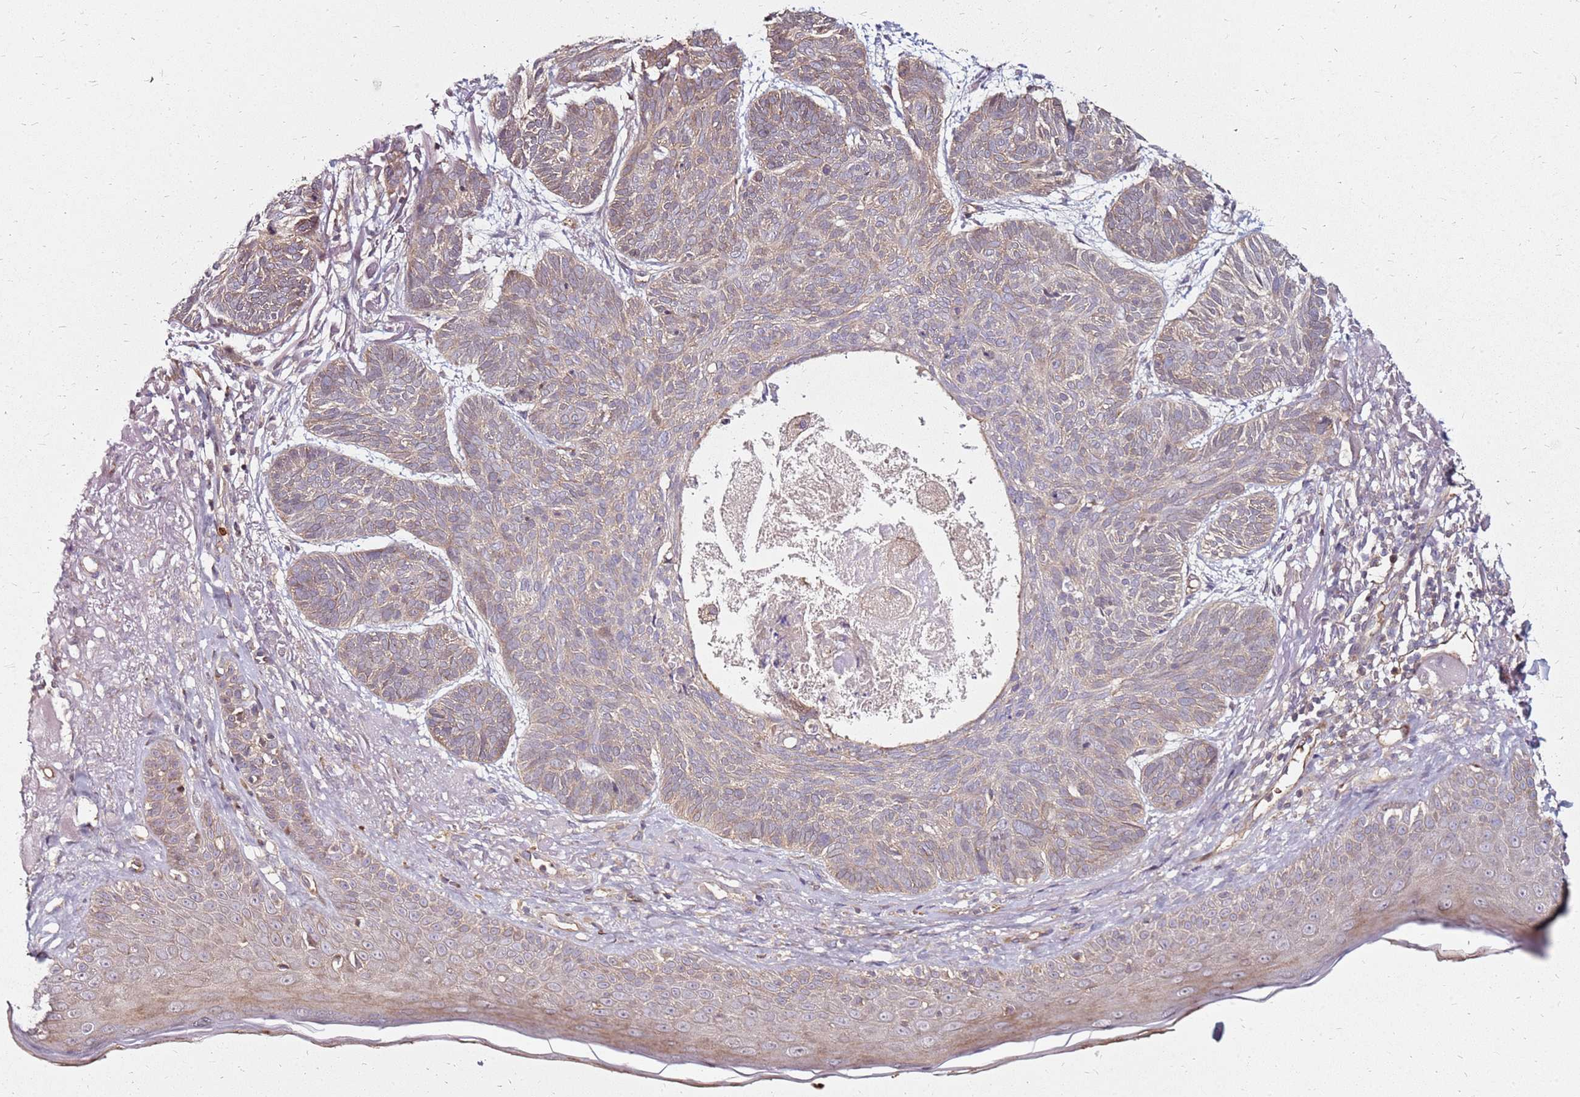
{"staining": {"intensity": "weak", "quantity": "25%-75%", "location": "cytoplasmic/membranous"}, "tissue": "skin cancer", "cell_type": "Tumor cells", "image_type": "cancer", "snomed": [{"axis": "morphology", "description": "Normal tissue, NOS"}, {"axis": "morphology", "description": "Basal cell carcinoma"}, {"axis": "topography", "description": "Skin"}], "caption": "Approximately 25%-75% of tumor cells in skin basal cell carcinoma show weak cytoplasmic/membranous protein expression as visualized by brown immunohistochemical staining.", "gene": "RNF11", "patient": {"sex": "male", "age": 66}}